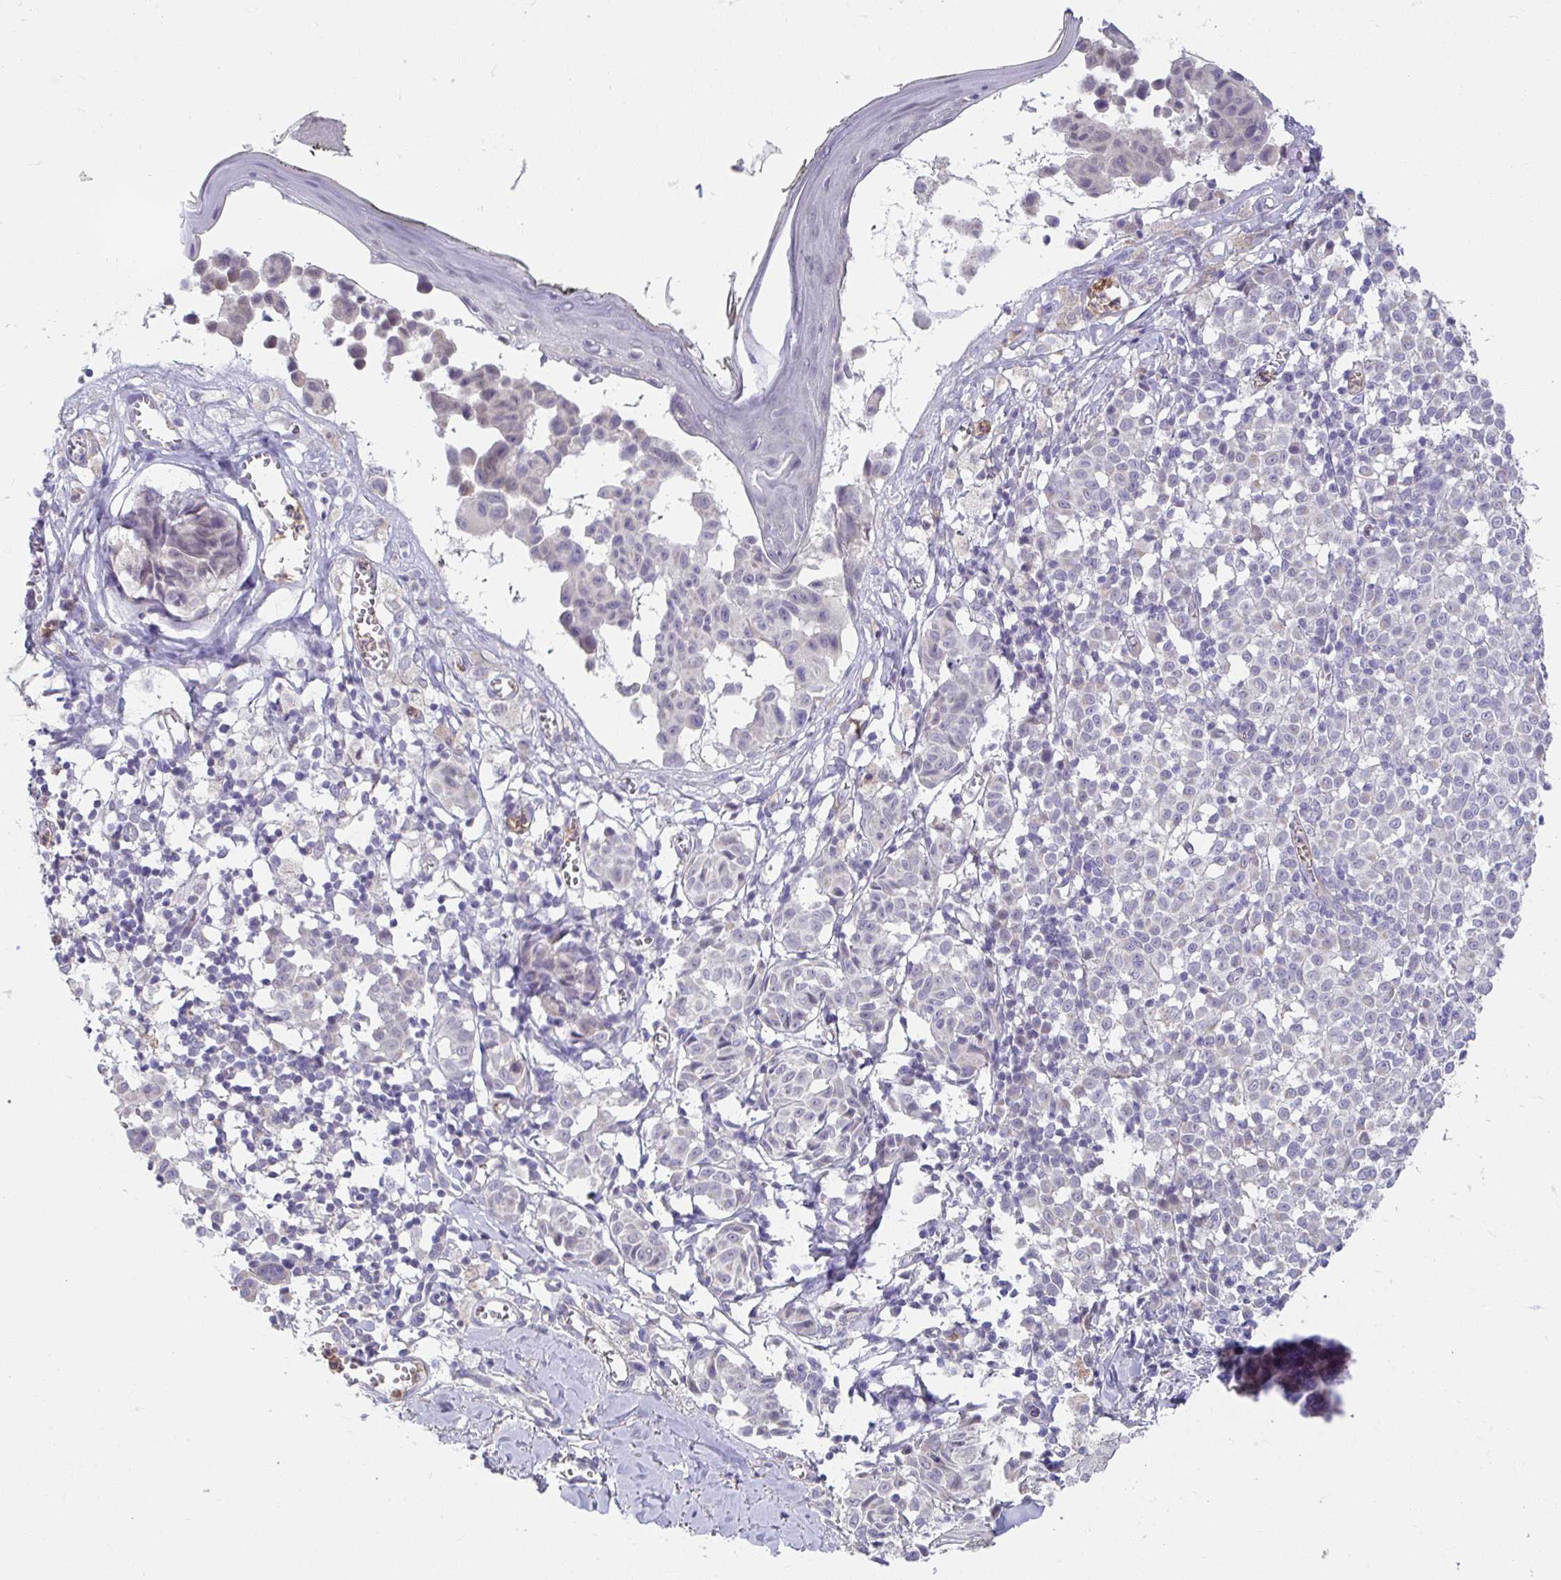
{"staining": {"intensity": "negative", "quantity": "none", "location": "none"}, "tissue": "melanoma", "cell_type": "Tumor cells", "image_type": "cancer", "snomed": [{"axis": "morphology", "description": "Malignant melanoma, NOS"}, {"axis": "topography", "description": "Skin"}], "caption": "This micrograph is of melanoma stained with immunohistochemistry (IHC) to label a protein in brown with the nuclei are counter-stained blue. There is no positivity in tumor cells.", "gene": "CXCR1", "patient": {"sex": "female", "age": 43}}